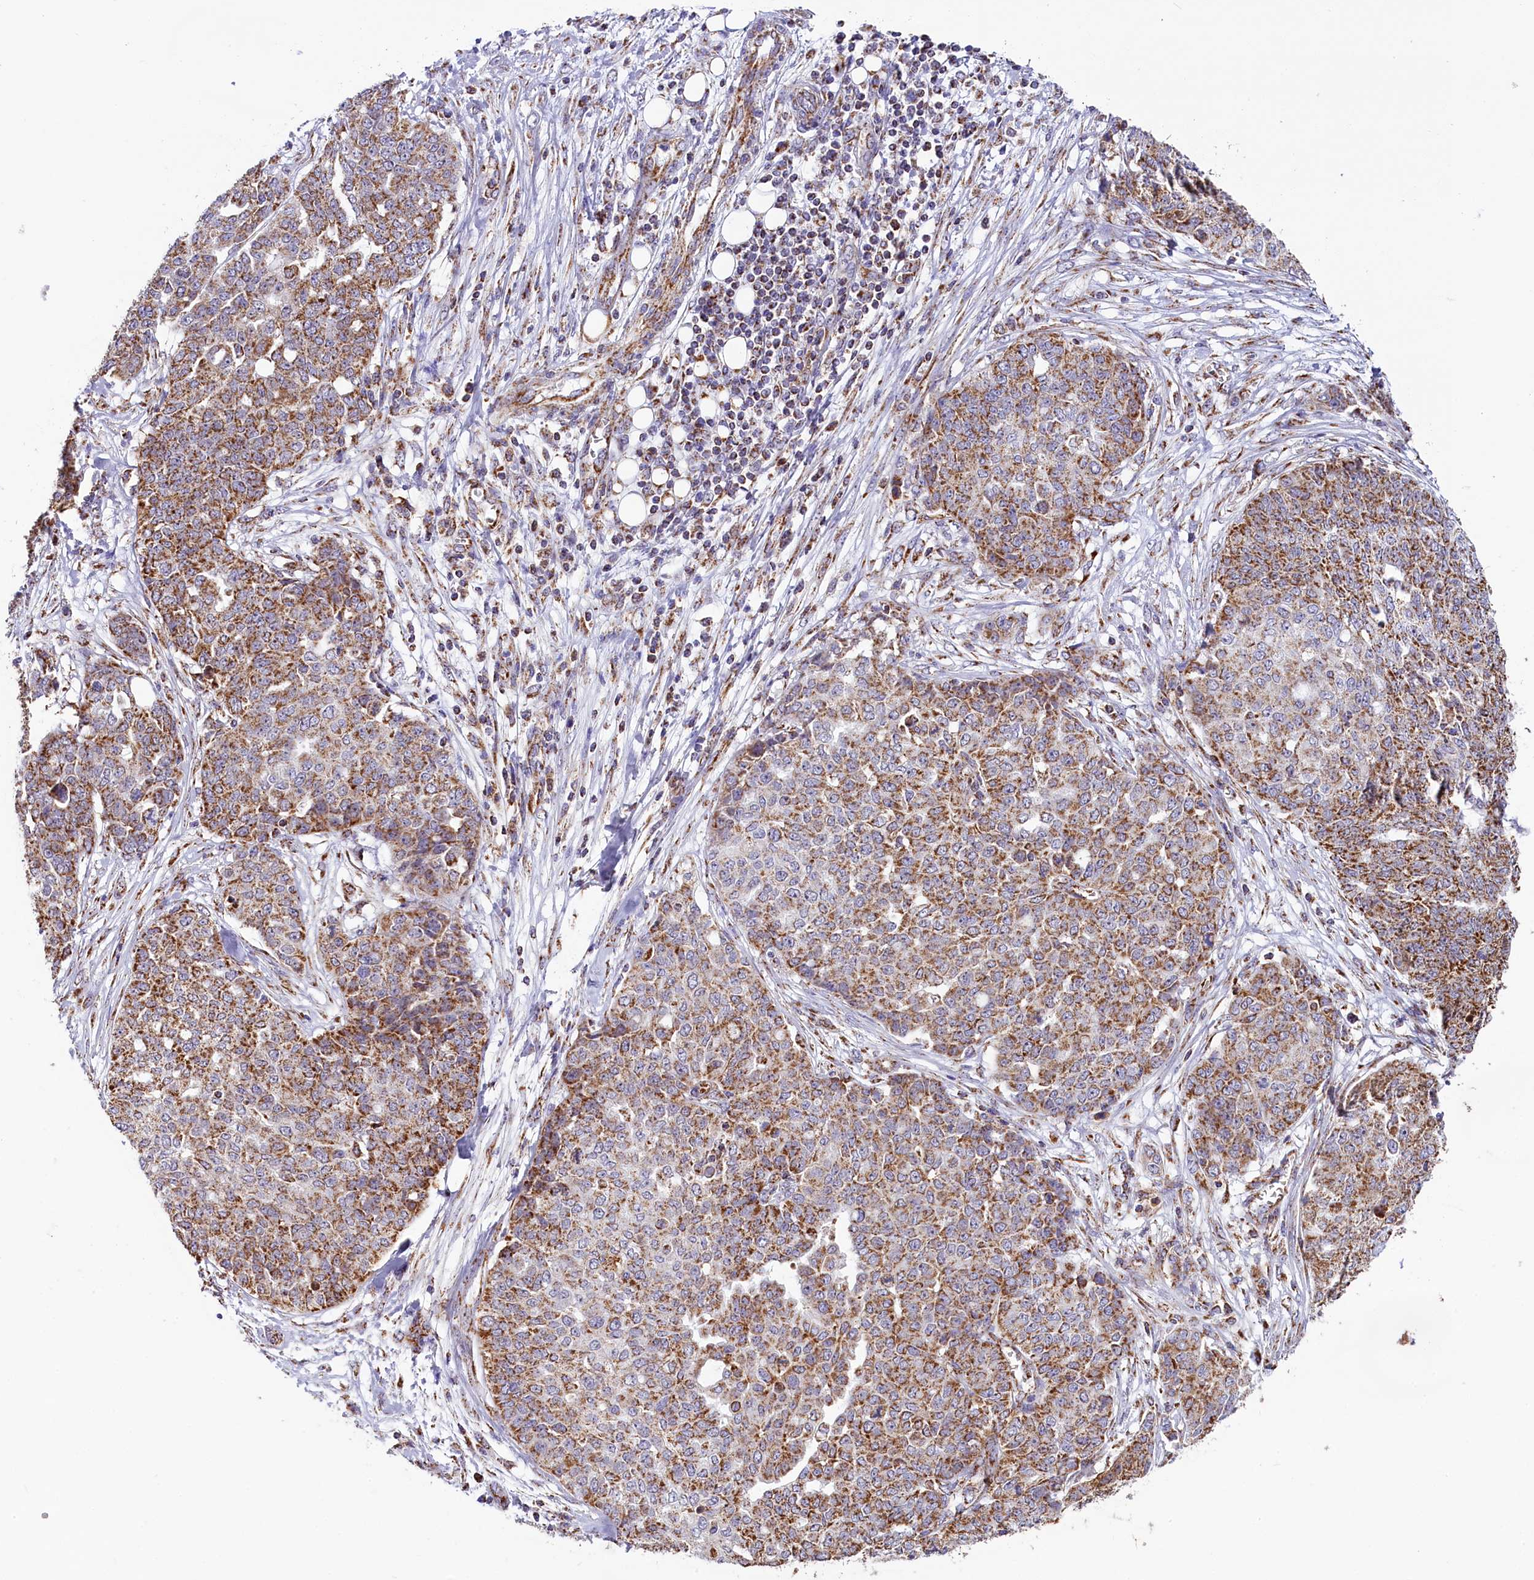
{"staining": {"intensity": "moderate", "quantity": ">75%", "location": "cytoplasmic/membranous"}, "tissue": "ovarian cancer", "cell_type": "Tumor cells", "image_type": "cancer", "snomed": [{"axis": "morphology", "description": "Cystadenocarcinoma, serous, NOS"}, {"axis": "topography", "description": "Soft tissue"}, {"axis": "topography", "description": "Ovary"}], "caption": "Serous cystadenocarcinoma (ovarian) stained for a protein demonstrates moderate cytoplasmic/membranous positivity in tumor cells. (DAB IHC with brightfield microscopy, high magnification).", "gene": "NDUFA8", "patient": {"sex": "female", "age": 57}}